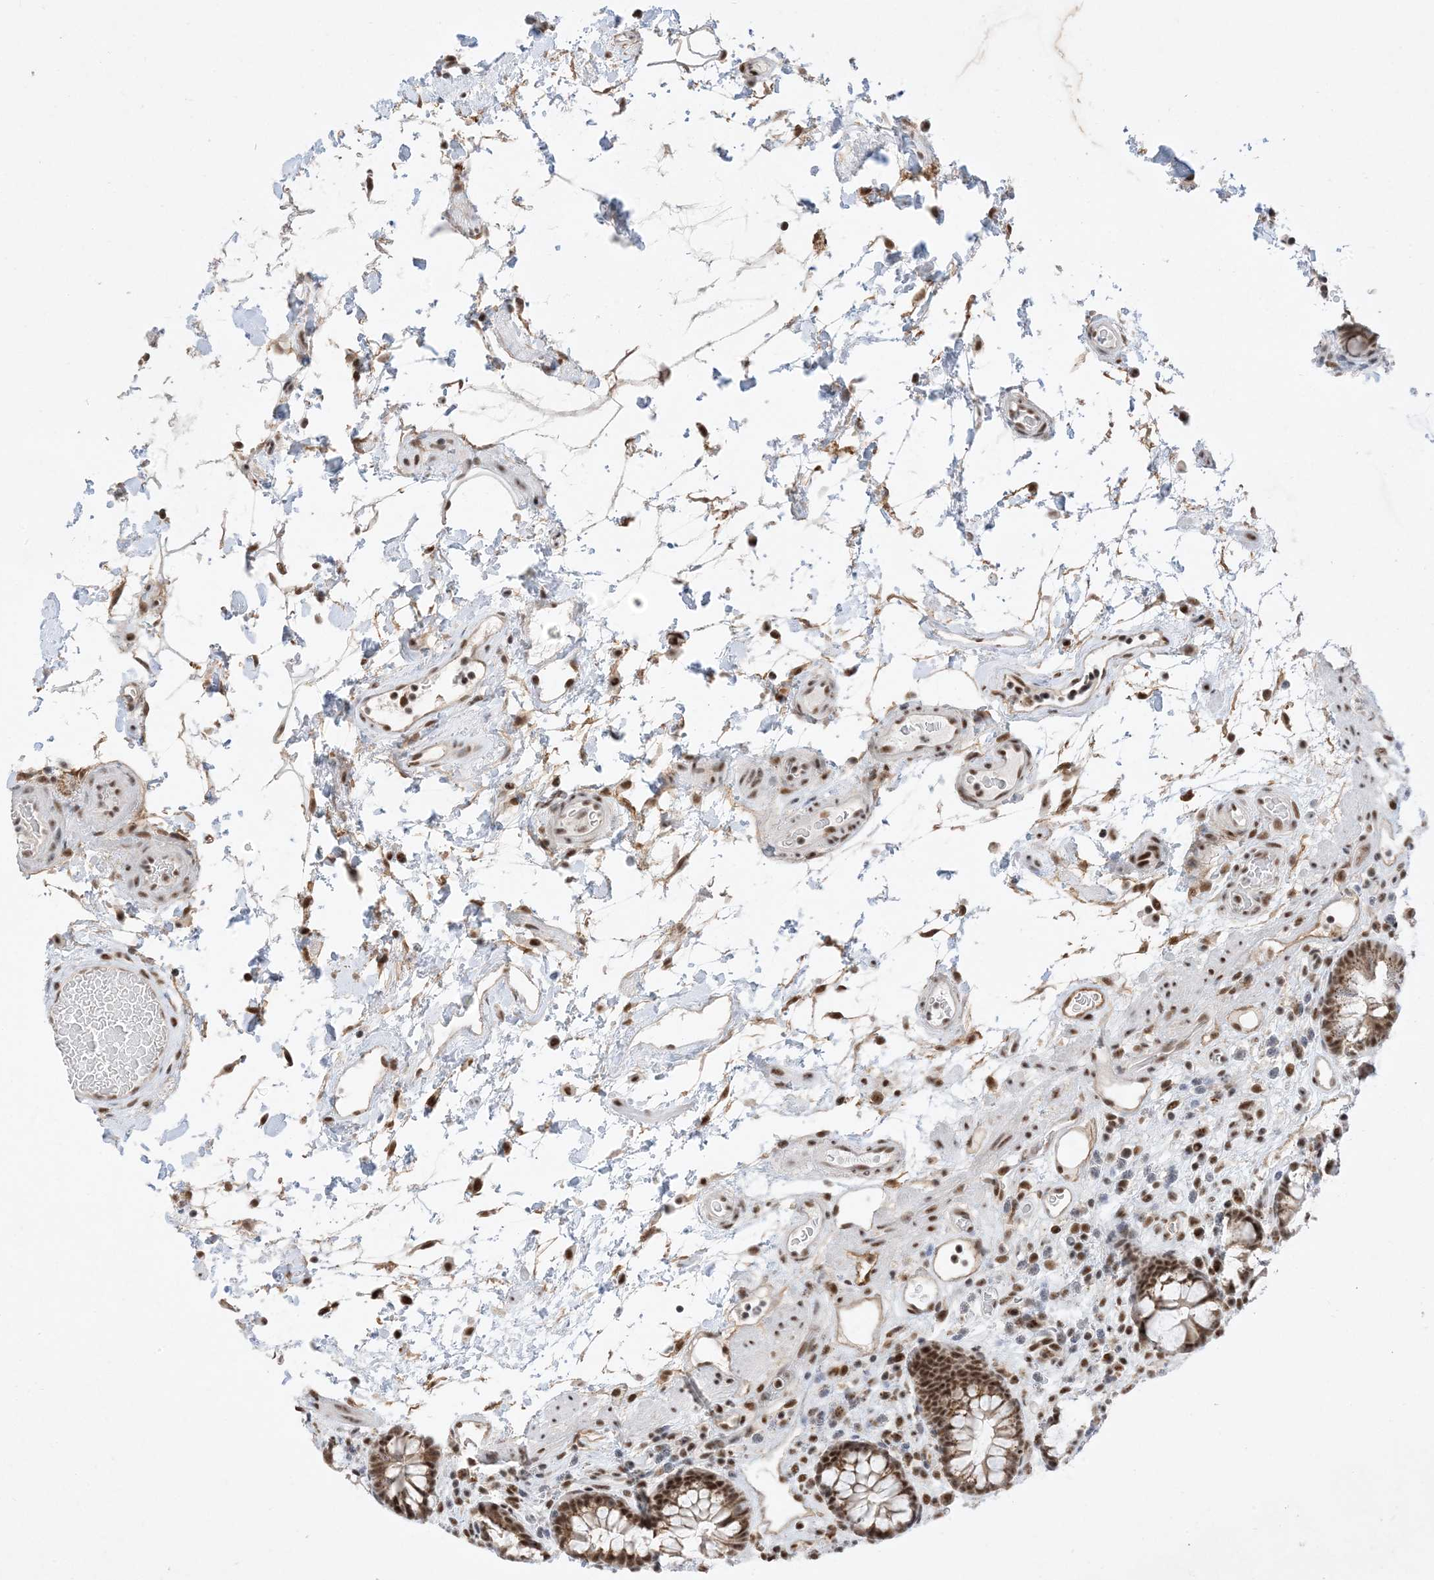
{"staining": {"intensity": "moderate", "quantity": ">75%", "location": "nuclear"}, "tissue": "colon", "cell_type": "Endothelial cells", "image_type": "normal", "snomed": [{"axis": "morphology", "description": "Normal tissue, NOS"}, {"axis": "topography", "description": "Colon"}], "caption": "A medium amount of moderate nuclear positivity is identified in about >75% of endothelial cells in normal colon.", "gene": "SF3A3", "patient": {"sex": "female", "age": 79}}